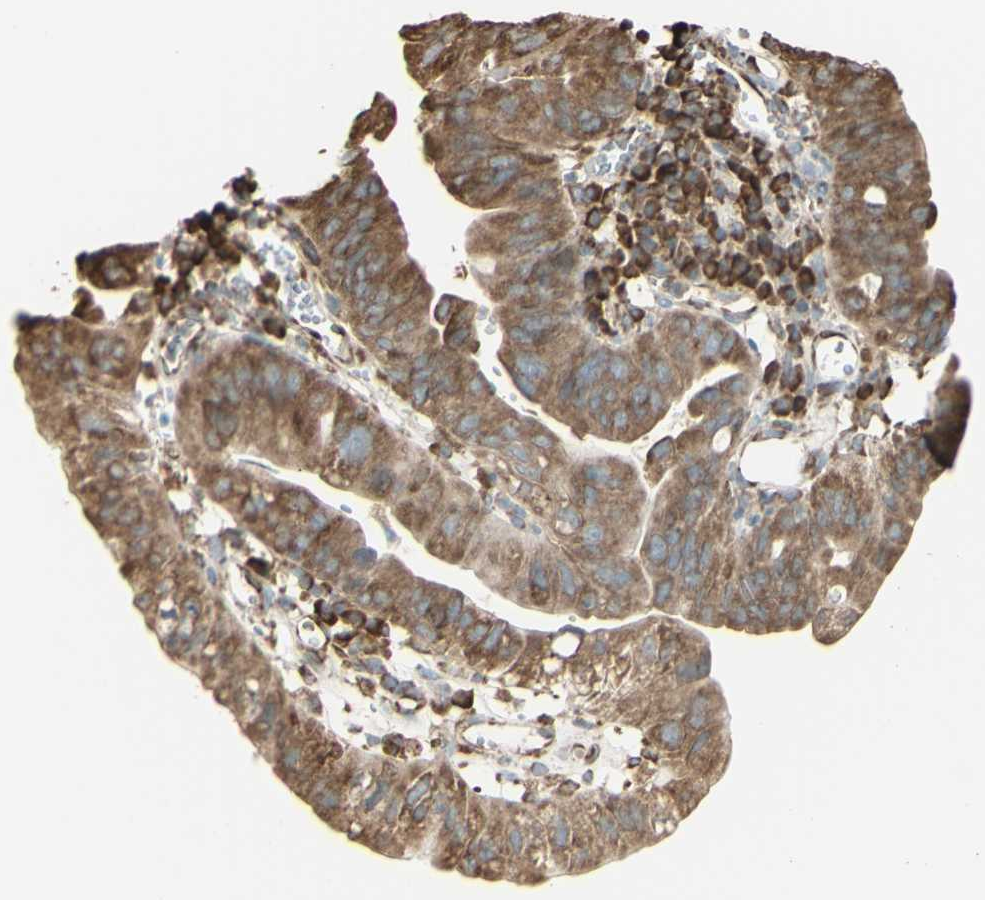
{"staining": {"intensity": "moderate", "quantity": ">75%", "location": "cytoplasmic/membranous"}, "tissue": "stomach cancer", "cell_type": "Tumor cells", "image_type": "cancer", "snomed": [{"axis": "morphology", "description": "Adenocarcinoma, NOS"}, {"axis": "topography", "description": "Stomach"}], "caption": "Protein expression analysis of stomach cancer (adenocarcinoma) shows moderate cytoplasmic/membranous expression in about >75% of tumor cells.", "gene": "EEF1B2", "patient": {"sex": "male", "age": 59}}